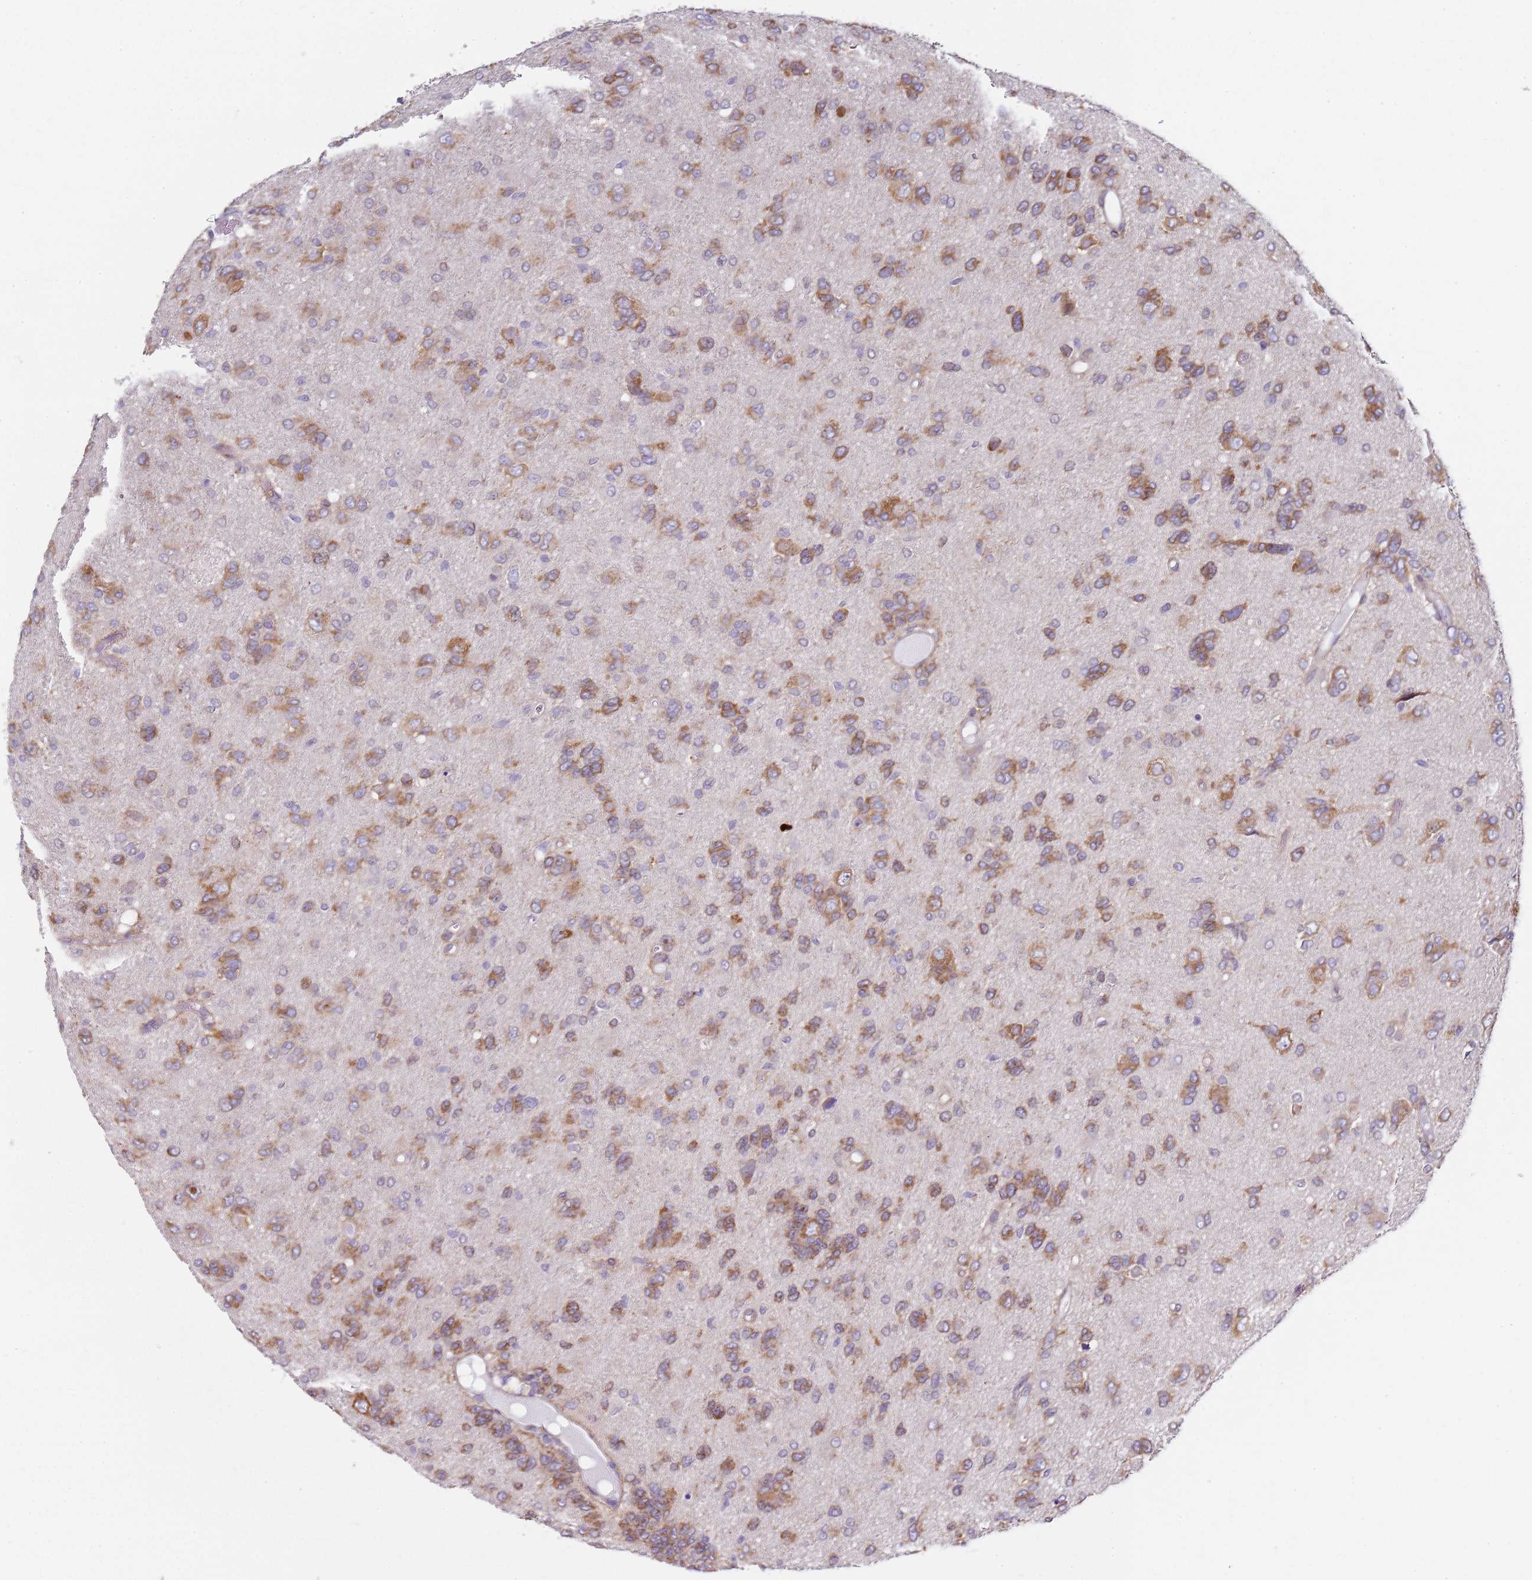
{"staining": {"intensity": "moderate", "quantity": ">75%", "location": "cytoplasmic/membranous"}, "tissue": "glioma", "cell_type": "Tumor cells", "image_type": "cancer", "snomed": [{"axis": "morphology", "description": "Glioma, malignant, High grade"}, {"axis": "topography", "description": "Brain"}], "caption": "Tumor cells display medium levels of moderate cytoplasmic/membranous expression in about >75% of cells in human glioma.", "gene": "TBC1D9", "patient": {"sex": "female", "age": 59}}